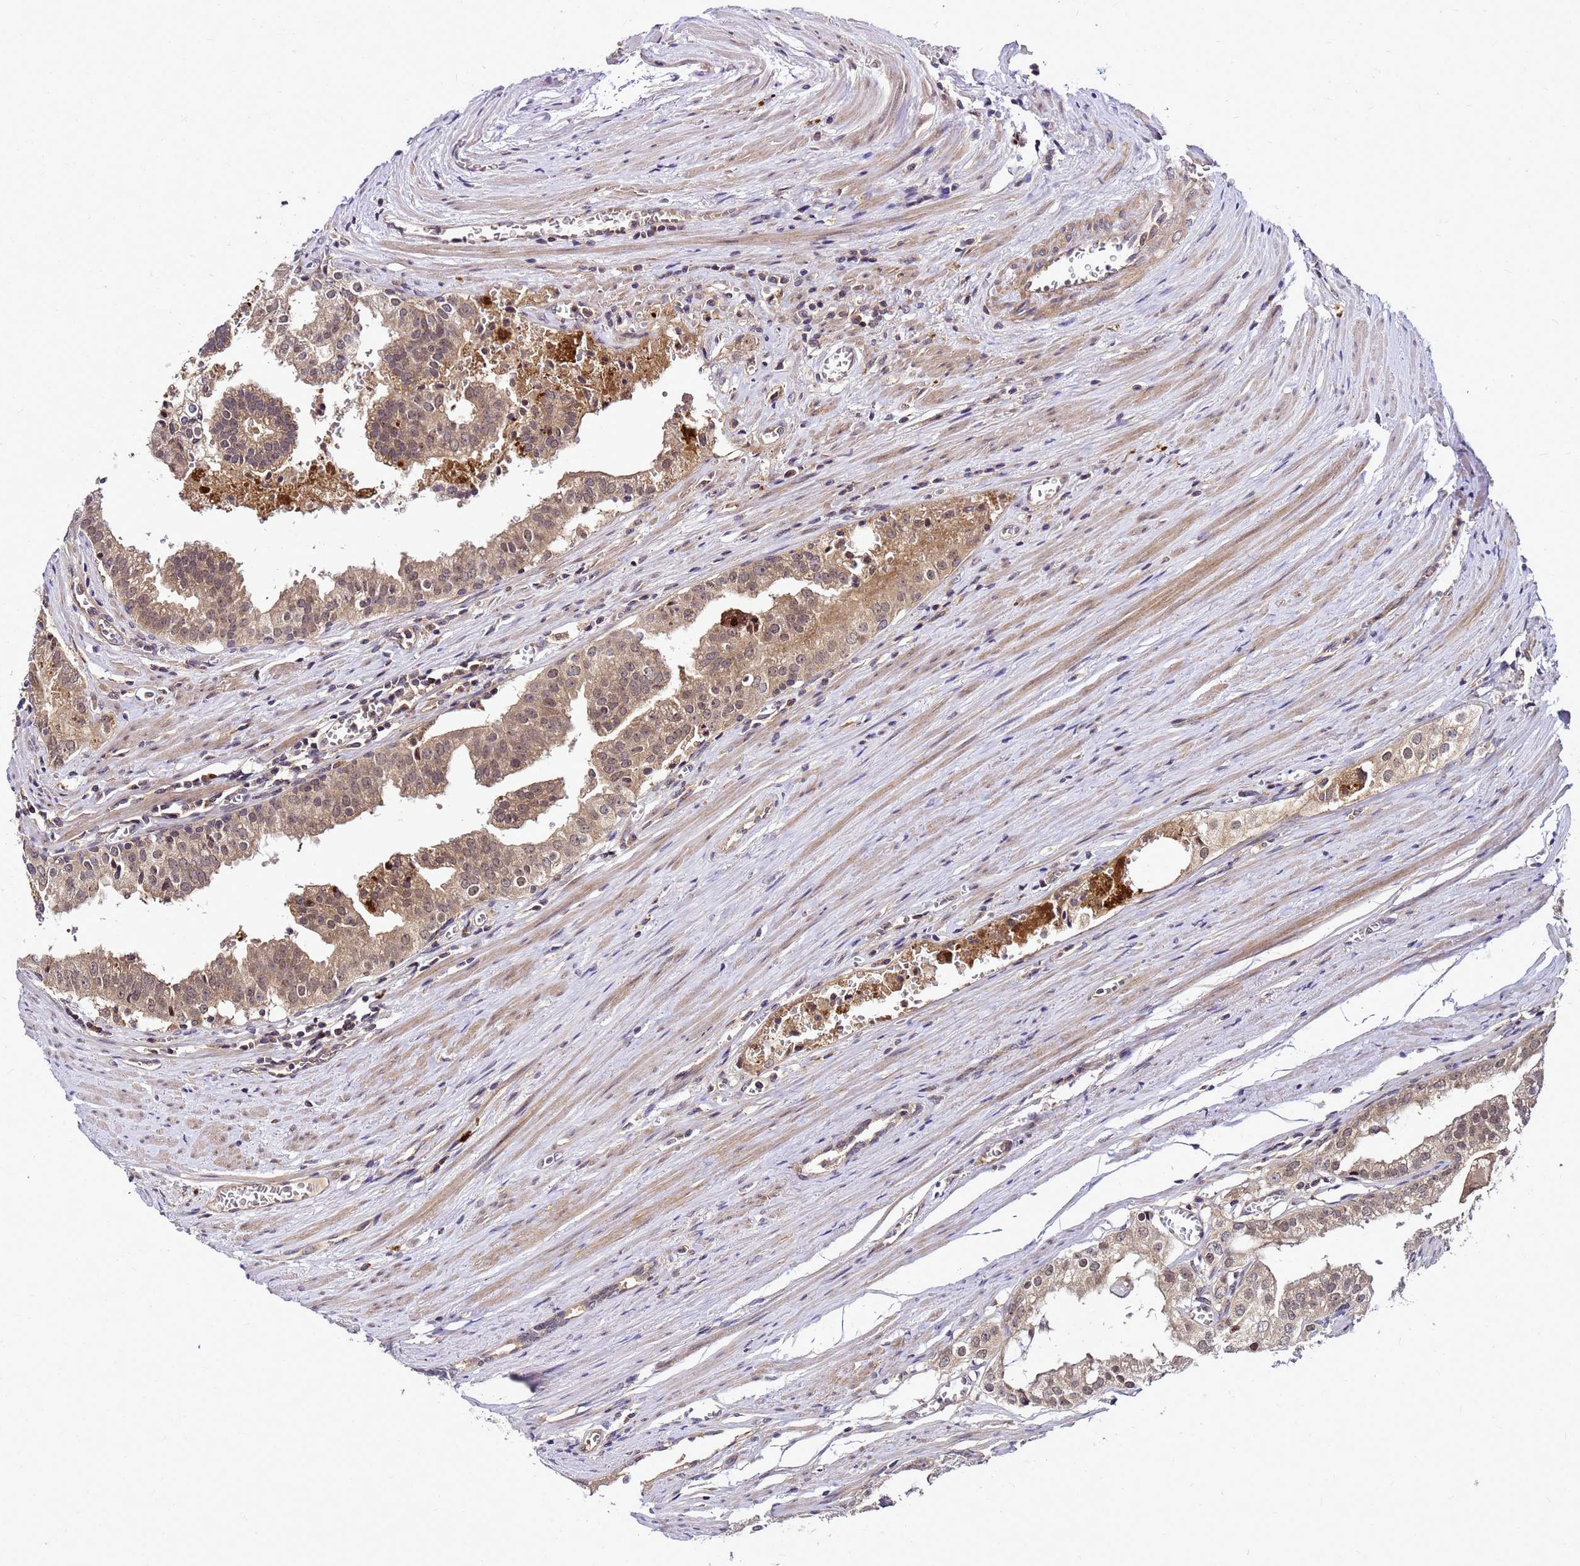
{"staining": {"intensity": "moderate", "quantity": ">75%", "location": "cytoplasmic/membranous,nuclear"}, "tissue": "prostate cancer", "cell_type": "Tumor cells", "image_type": "cancer", "snomed": [{"axis": "morphology", "description": "Adenocarcinoma, High grade"}, {"axis": "topography", "description": "Prostate"}], "caption": "Human prostate cancer stained with a brown dye demonstrates moderate cytoplasmic/membranous and nuclear positive expression in approximately >75% of tumor cells.", "gene": "SAT1", "patient": {"sex": "male", "age": 68}}